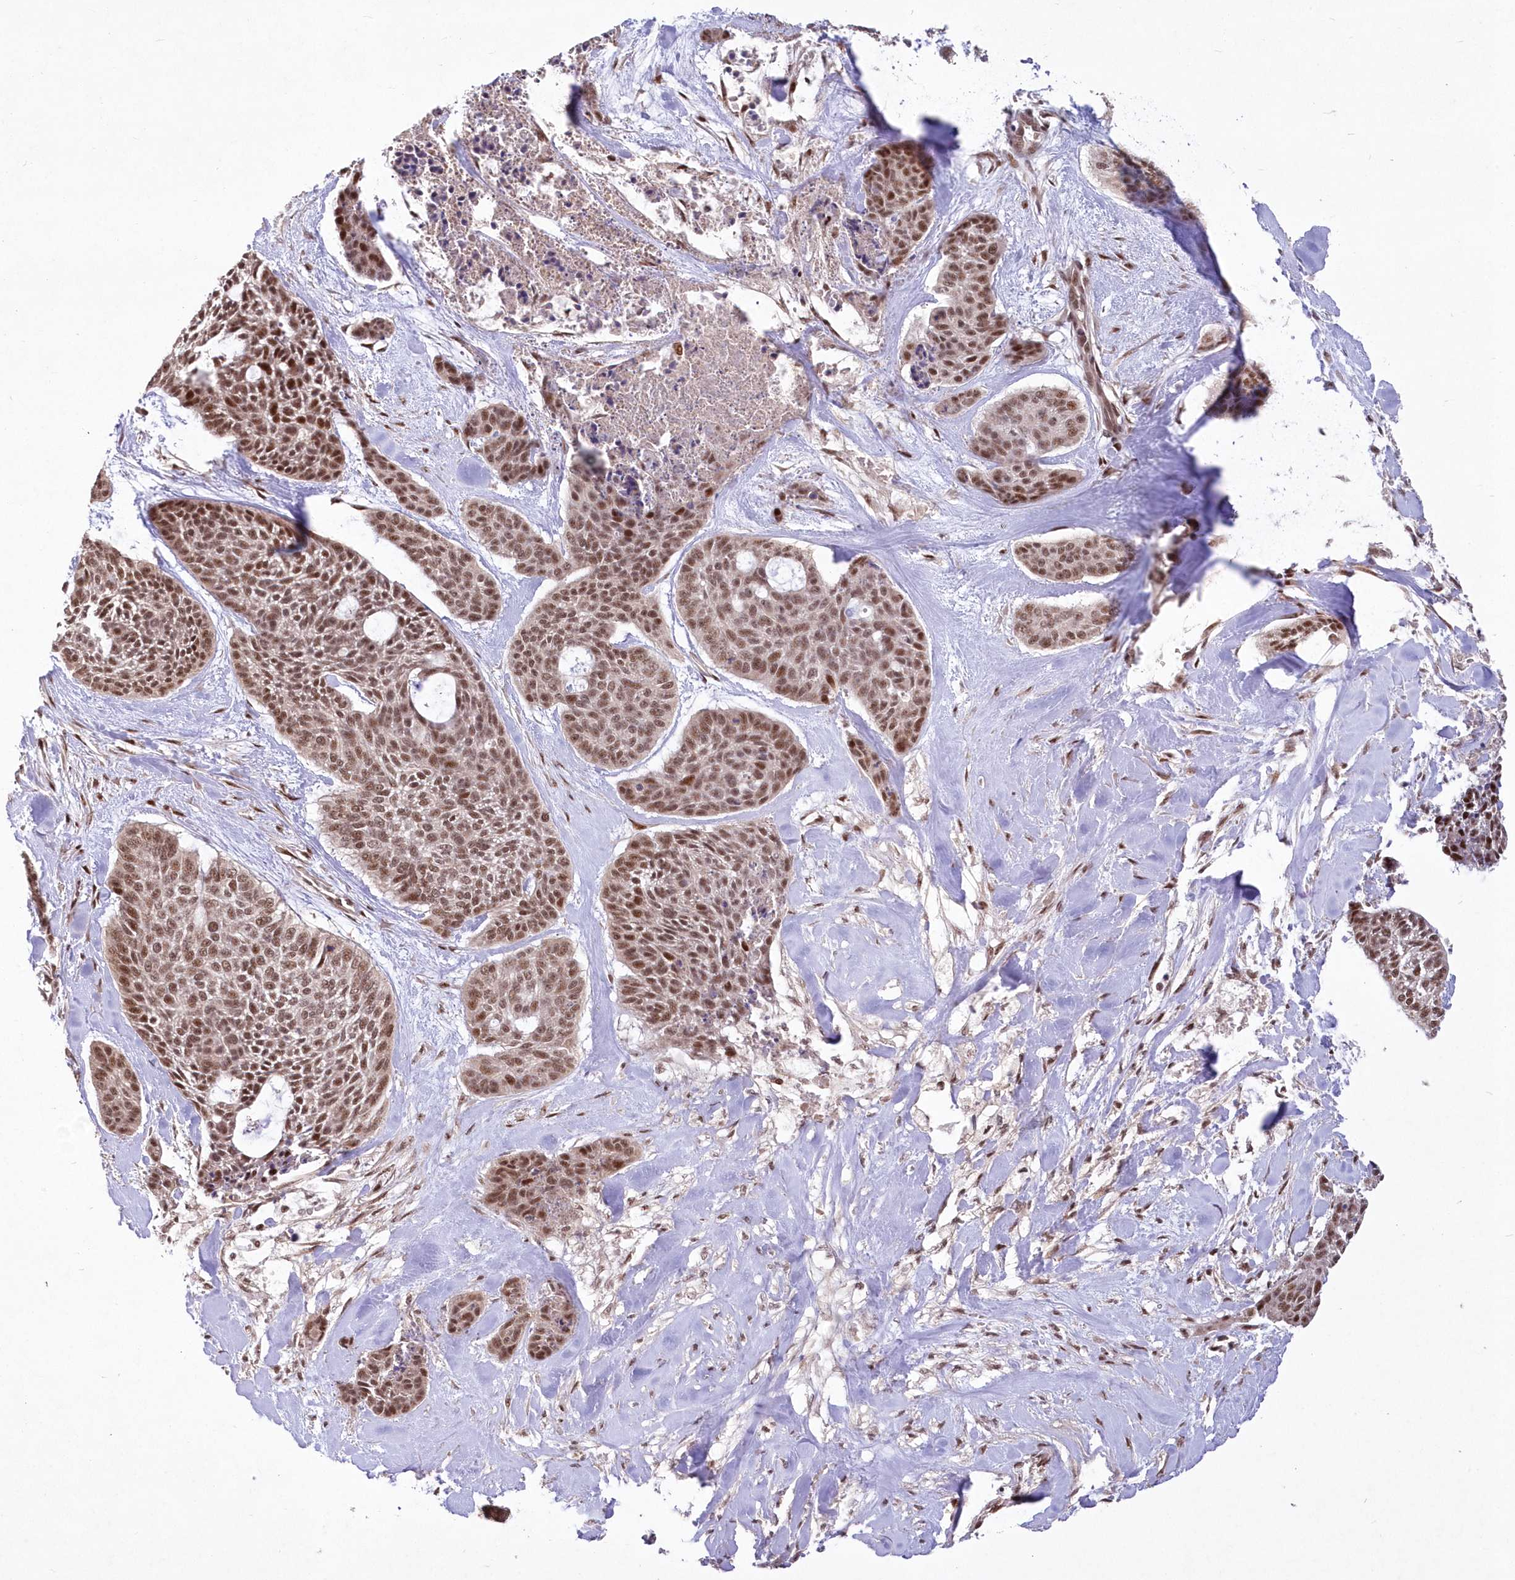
{"staining": {"intensity": "moderate", "quantity": ">75%", "location": "nuclear"}, "tissue": "skin cancer", "cell_type": "Tumor cells", "image_type": "cancer", "snomed": [{"axis": "morphology", "description": "Basal cell carcinoma"}, {"axis": "topography", "description": "Skin"}], "caption": "A photomicrograph of skin cancer stained for a protein exhibits moderate nuclear brown staining in tumor cells. The staining was performed using DAB, with brown indicating positive protein expression. Nuclei are stained blue with hematoxylin.", "gene": "WBP1L", "patient": {"sex": "female", "age": 64}}